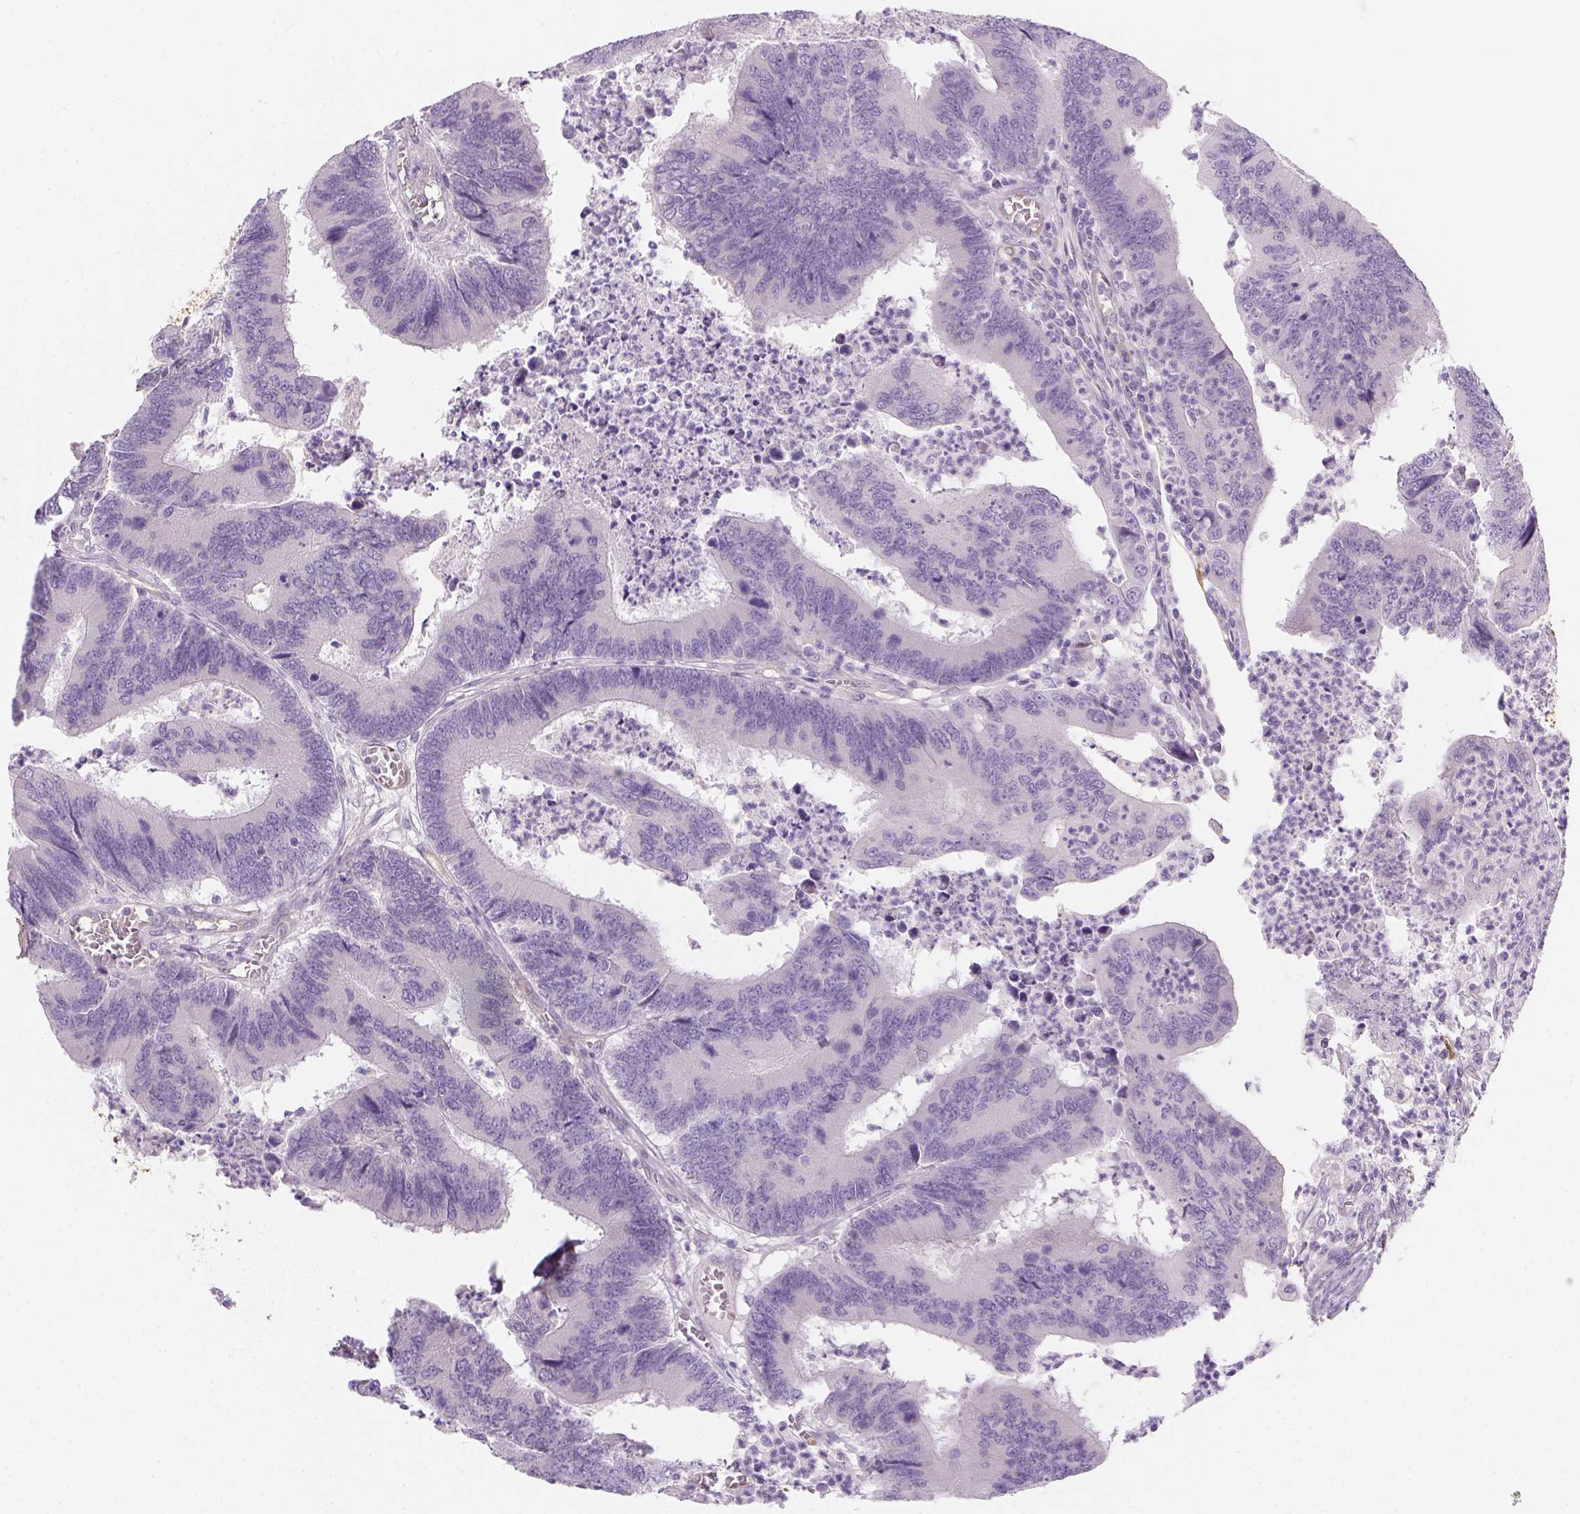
{"staining": {"intensity": "negative", "quantity": "none", "location": "none"}, "tissue": "colorectal cancer", "cell_type": "Tumor cells", "image_type": "cancer", "snomed": [{"axis": "morphology", "description": "Adenocarcinoma, NOS"}, {"axis": "topography", "description": "Colon"}], "caption": "This is an immunohistochemistry micrograph of human colorectal adenocarcinoma. There is no expression in tumor cells.", "gene": "CACNB1", "patient": {"sex": "female", "age": 67}}